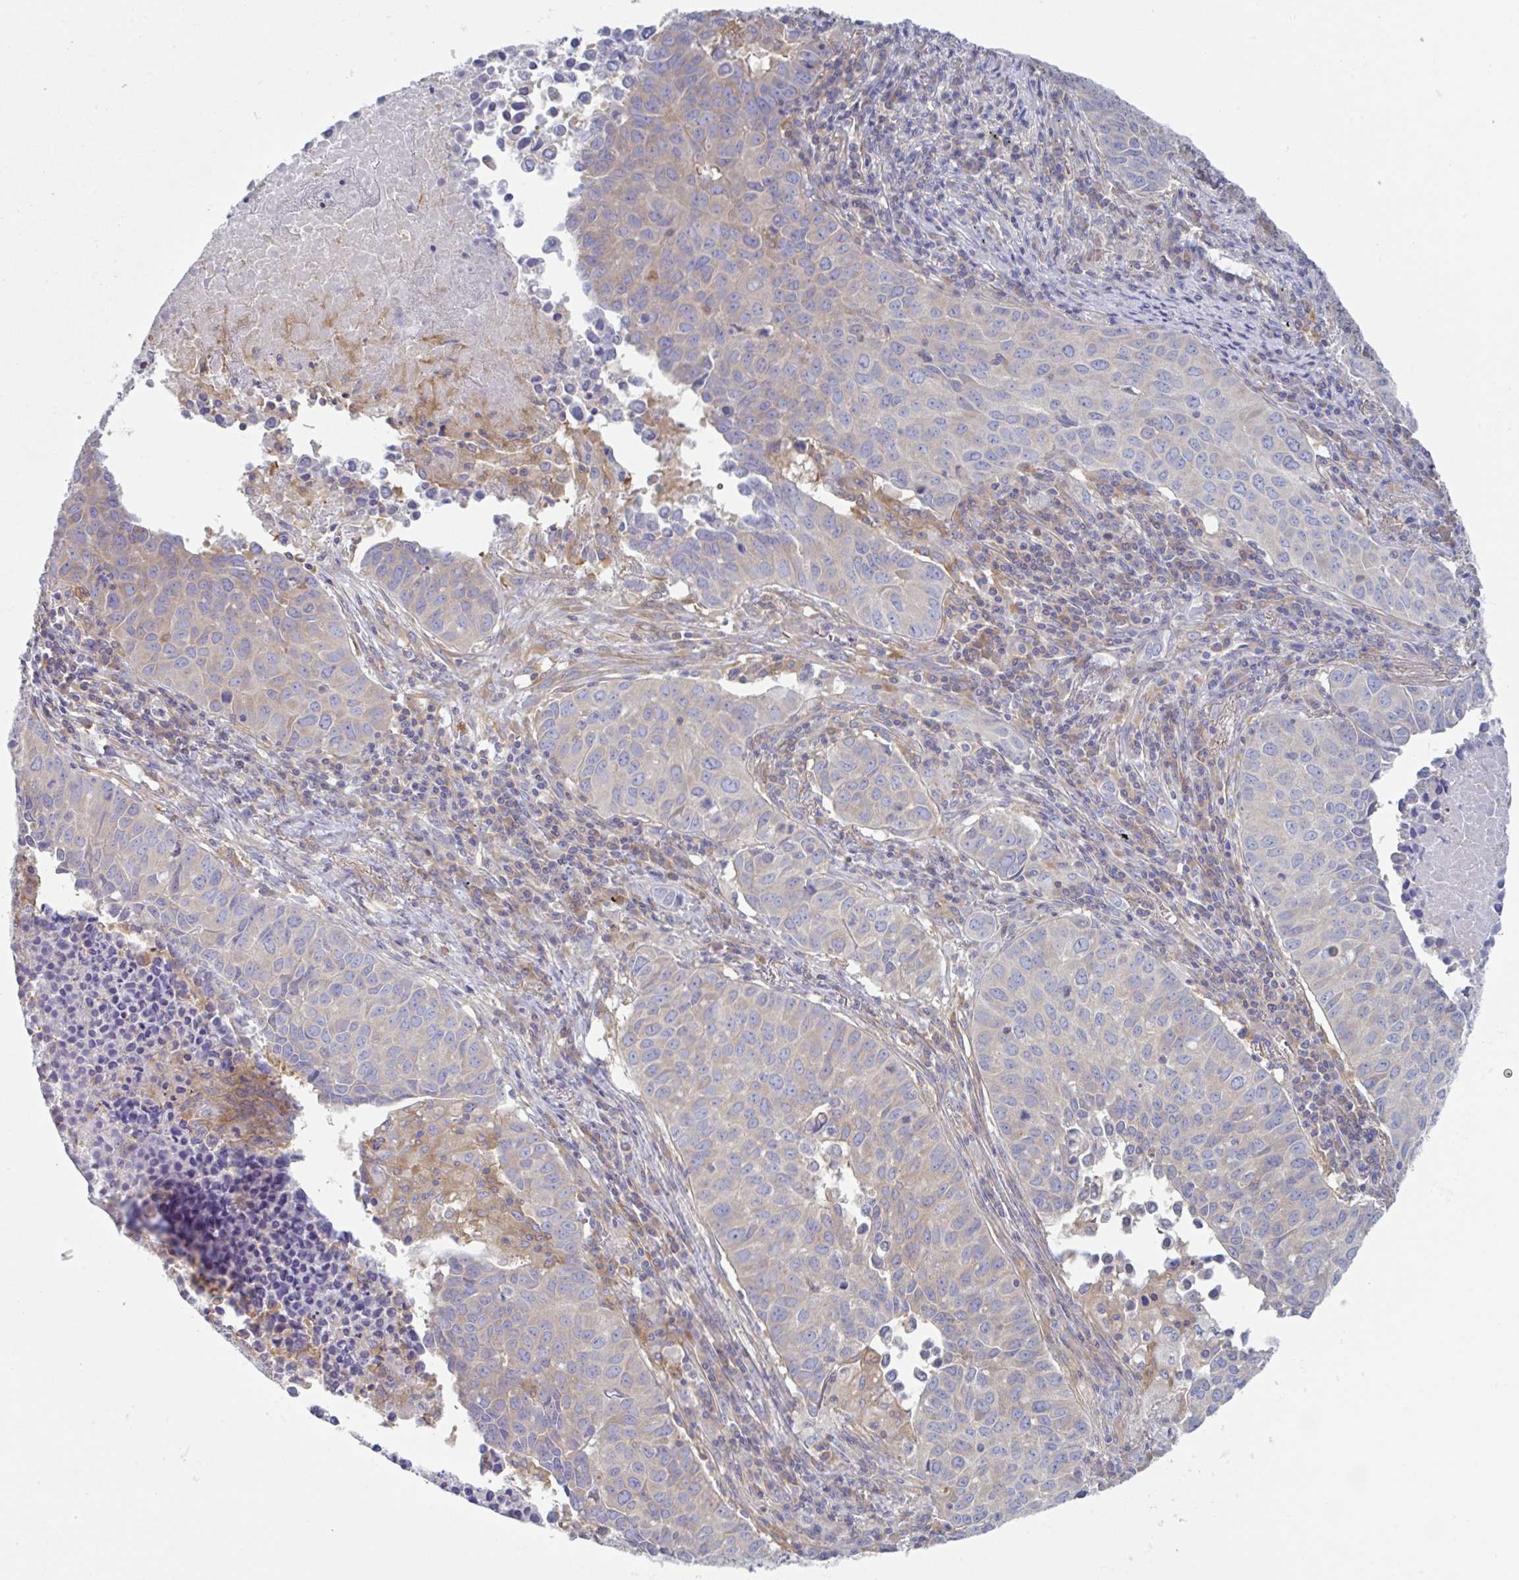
{"staining": {"intensity": "negative", "quantity": "none", "location": "none"}, "tissue": "lung cancer", "cell_type": "Tumor cells", "image_type": "cancer", "snomed": [{"axis": "morphology", "description": "Adenocarcinoma, NOS"}, {"axis": "topography", "description": "Lung"}], "caption": "Immunohistochemistry histopathology image of human lung cancer stained for a protein (brown), which exhibits no staining in tumor cells.", "gene": "AMPD2", "patient": {"sex": "female", "age": 50}}